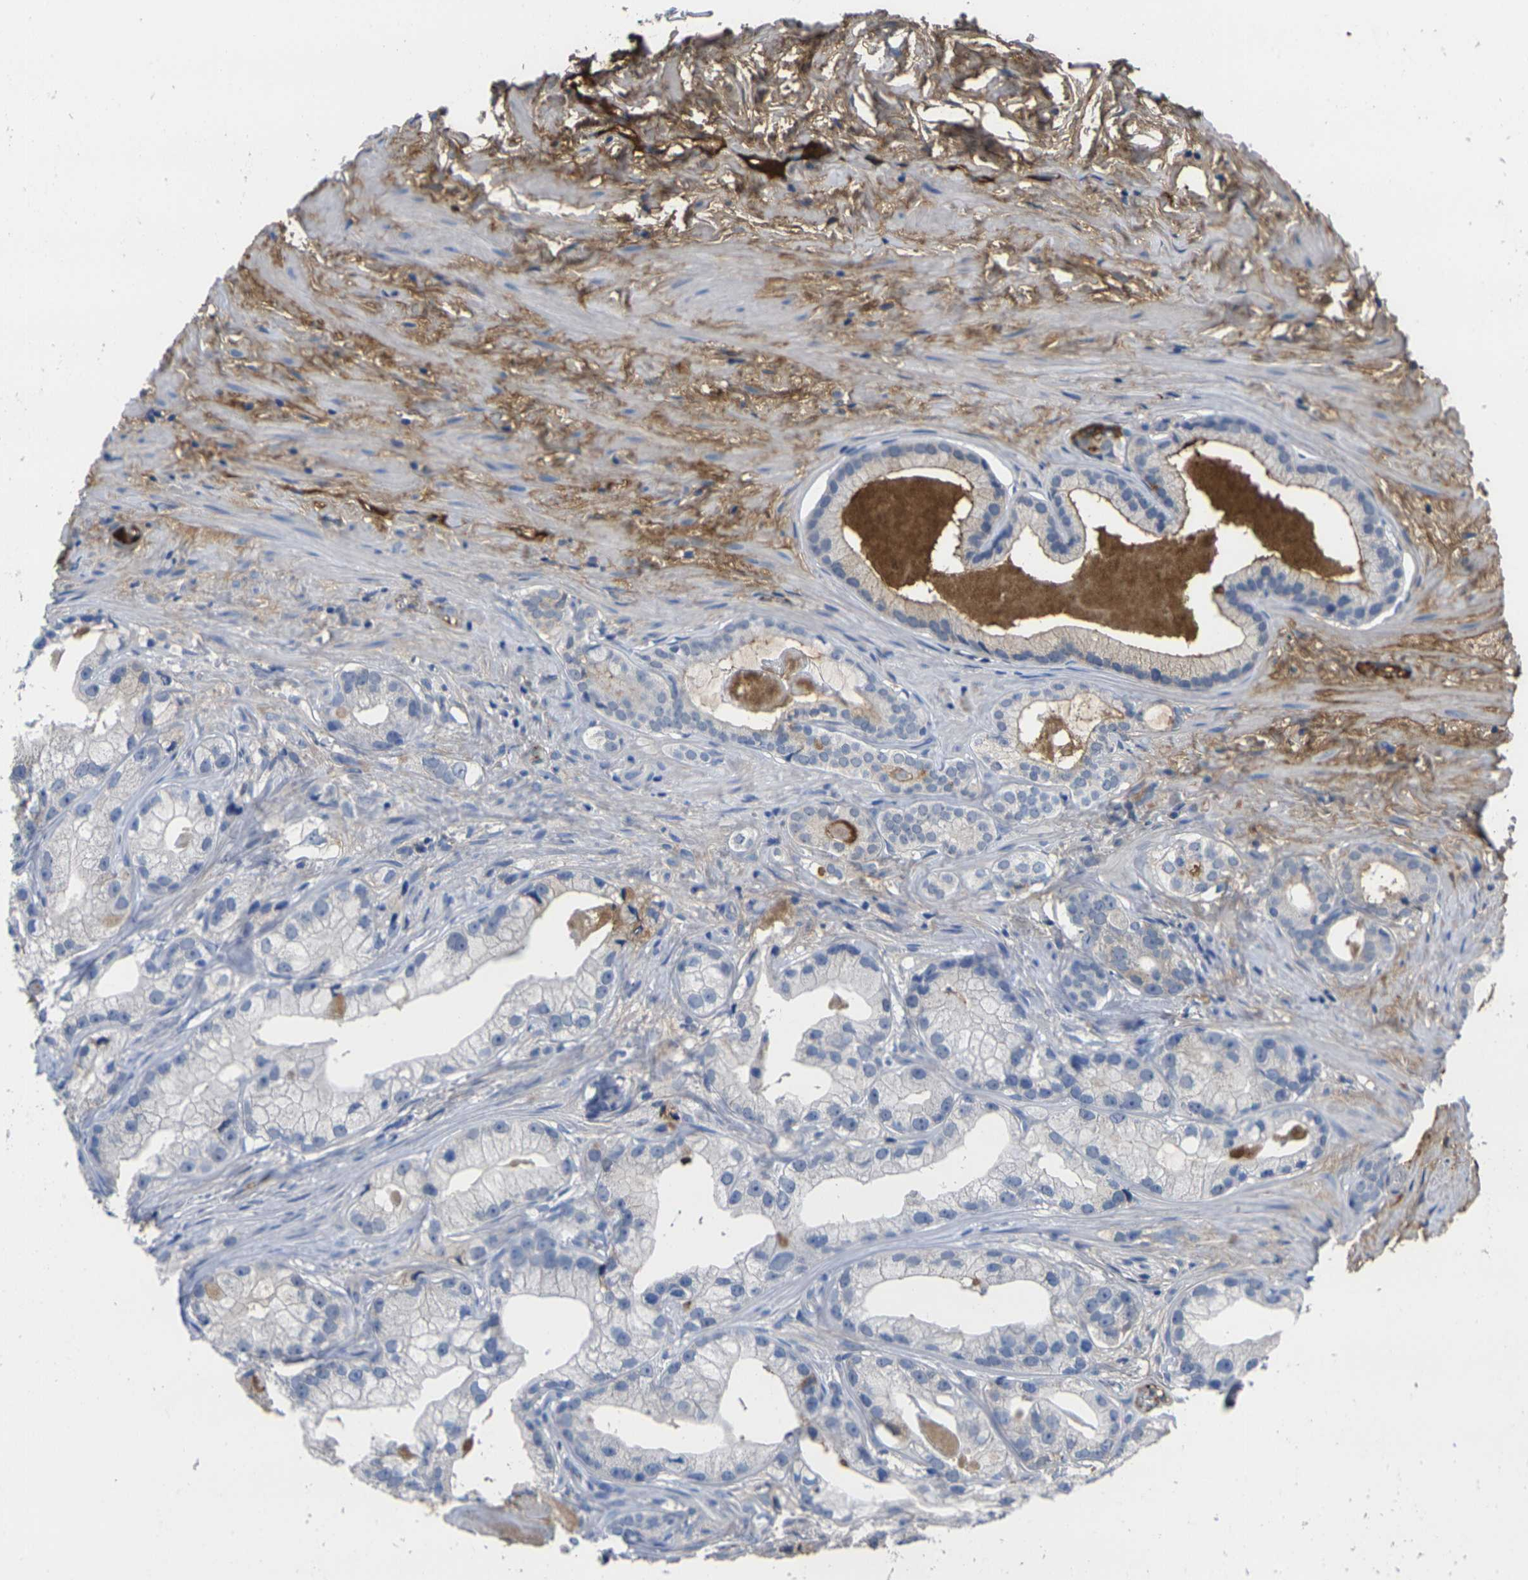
{"staining": {"intensity": "moderate", "quantity": "<25%", "location": "cytoplasmic/membranous"}, "tissue": "prostate cancer", "cell_type": "Tumor cells", "image_type": "cancer", "snomed": [{"axis": "morphology", "description": "Adenocarcinoma, Low grade"}, {"axis": "topography", "description": "Prostate"}], "caption": "A micrograph showing moderate cytoplasmic/membranous positivity in about <25% of tumor cells in prostate cancer (low-grade adenocarcinoma), as visualized by brown immunohistochemical staining.", "gene": "GREM2", "patient": {"sex": "male", "age": 59}}